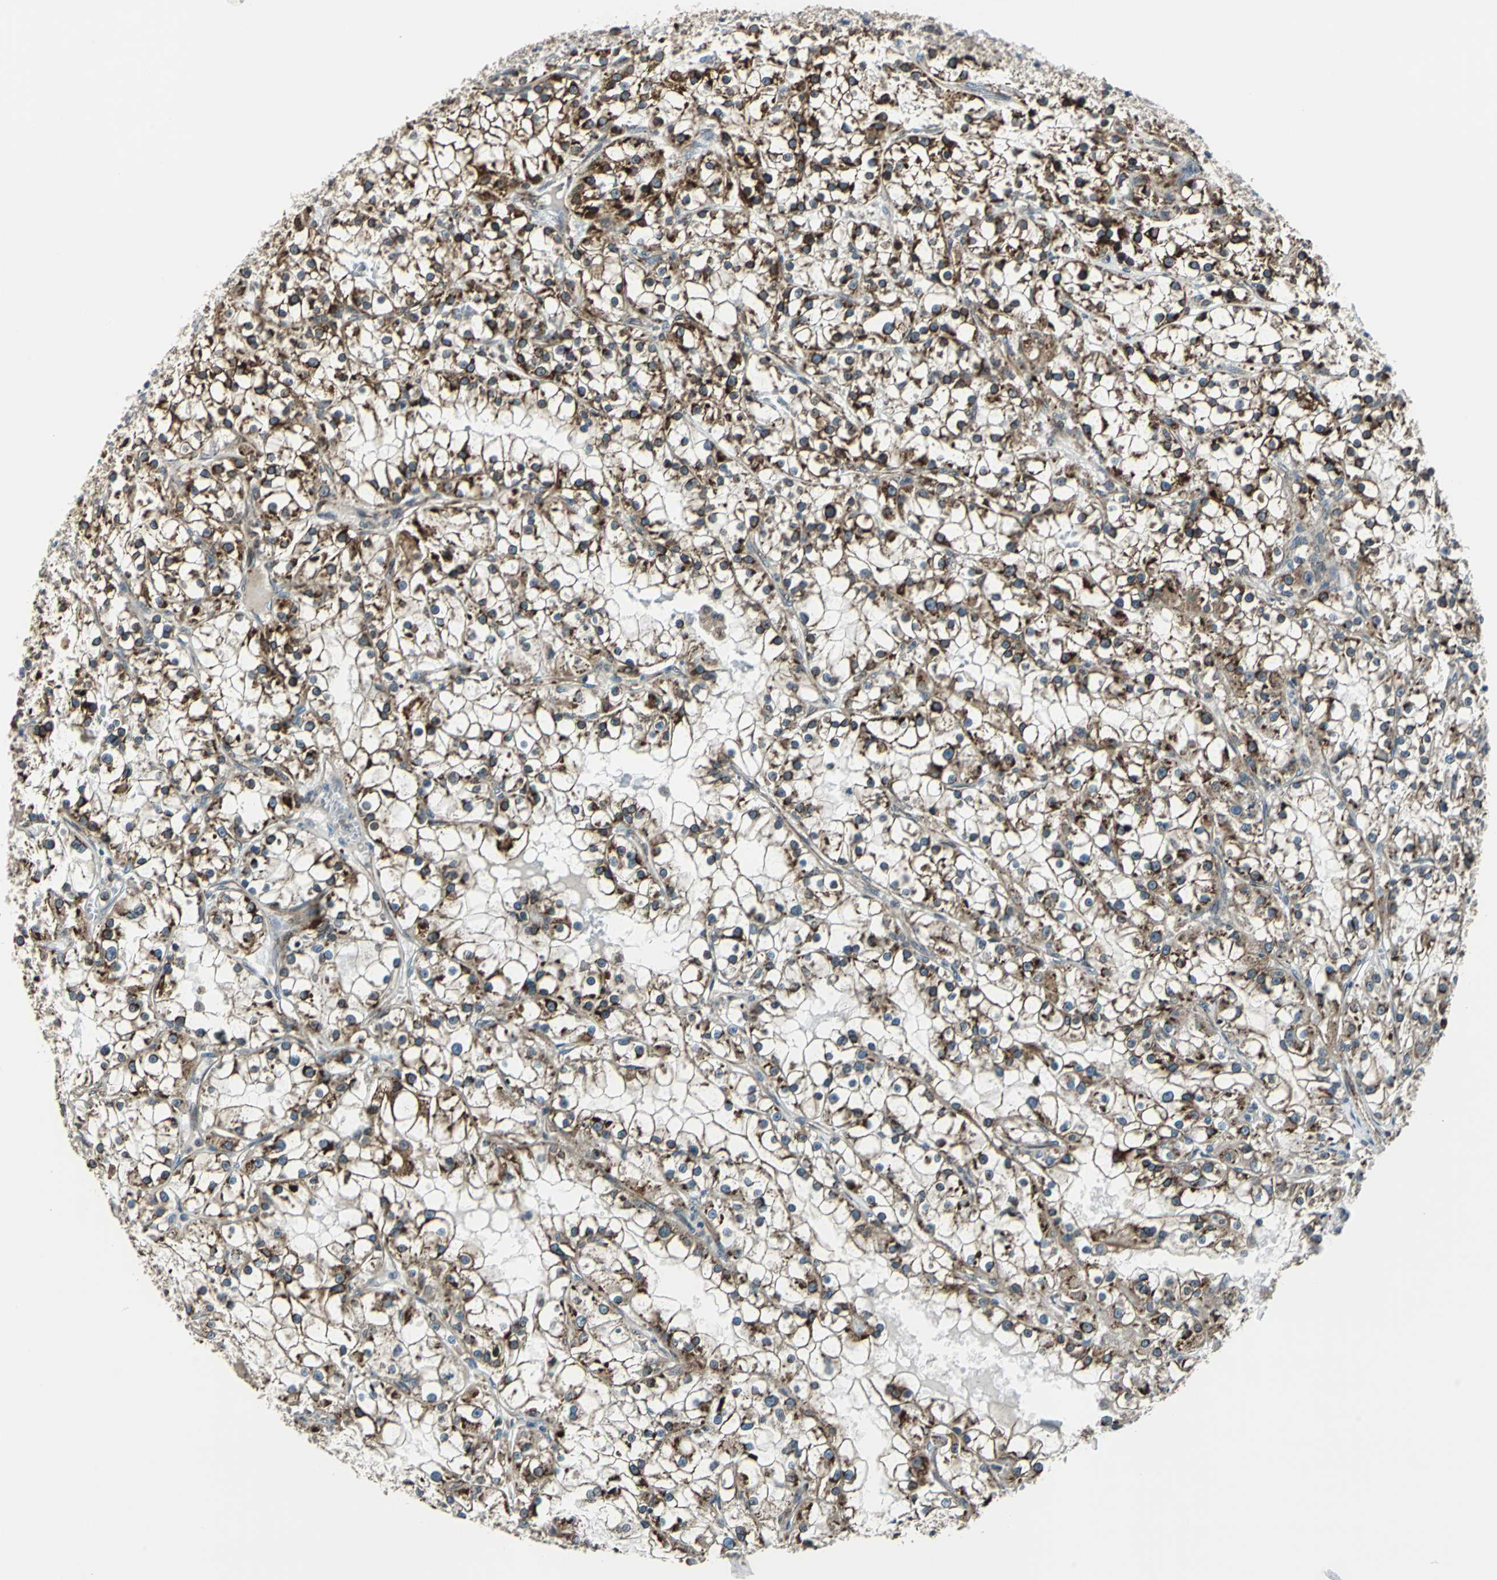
{"staining": {"intensity": "strong", "quantity": ">75%", "location": "cytoplasmic/membranous"}, "tissue": "renal cancer", "cell_type": "Tumor cells", "image_type": "cancer", "snomed": [{"axis": "morphology", "description": "Adenocarcinoma, NOS"}, {"axis": "topography", "description": "Kidney"}], "caption": "High-magnification brightfield microscopy of renal cancer stained with DAB (3,3'-diaminobenzidine) (brown) and counterstained with hematoxylin (blue). tumor cells exhibit strong cytoplasmic/membranous positivity is identified in about>75% of cells.", "gene": "HTATIP2", "patient": {"sex": "female", "age": 52}}